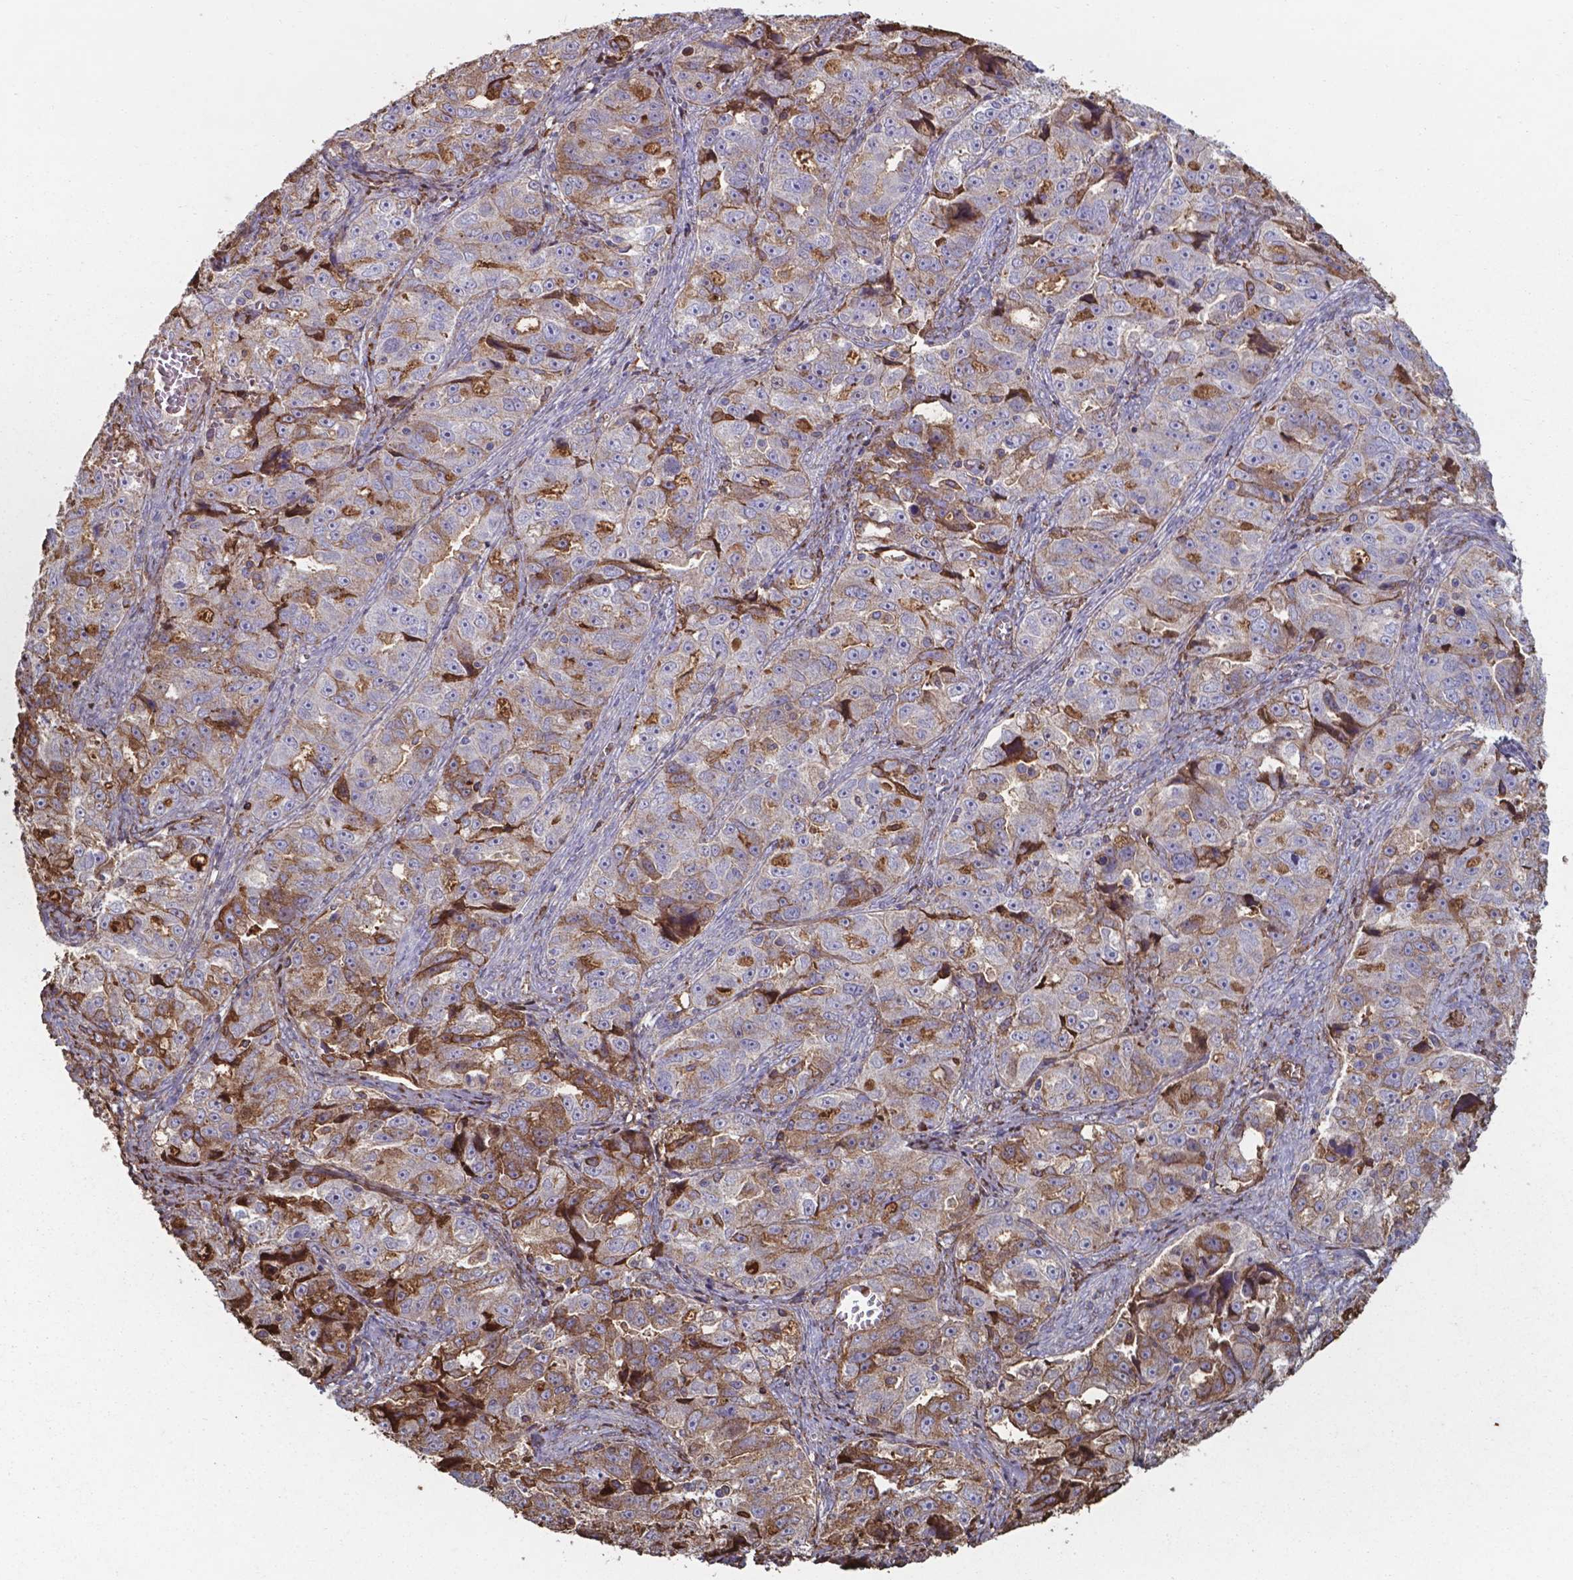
{"staining": {"intensity": "moderate", "quantity": "25%-75%", "location": "cytoplasmic/membranous"}, "tissue": "ovarian cancer", "cell_type": "Tumor cells", "image_type": "cancer", "snomed": [{"axis": "morphology", "description": "Cystadenocarcinoma, serous, NOS"}, {"axis": "topography", "description": "Ovary"}], "caption": "IHC (DAB) staining of human ovarian cancer exhibits moderate cytoplasmic/membranous protein staining in about 25%-75% of tumor cells.", "gene": "SERPINA1", "patient": {"sex": "female", "age": 51}}